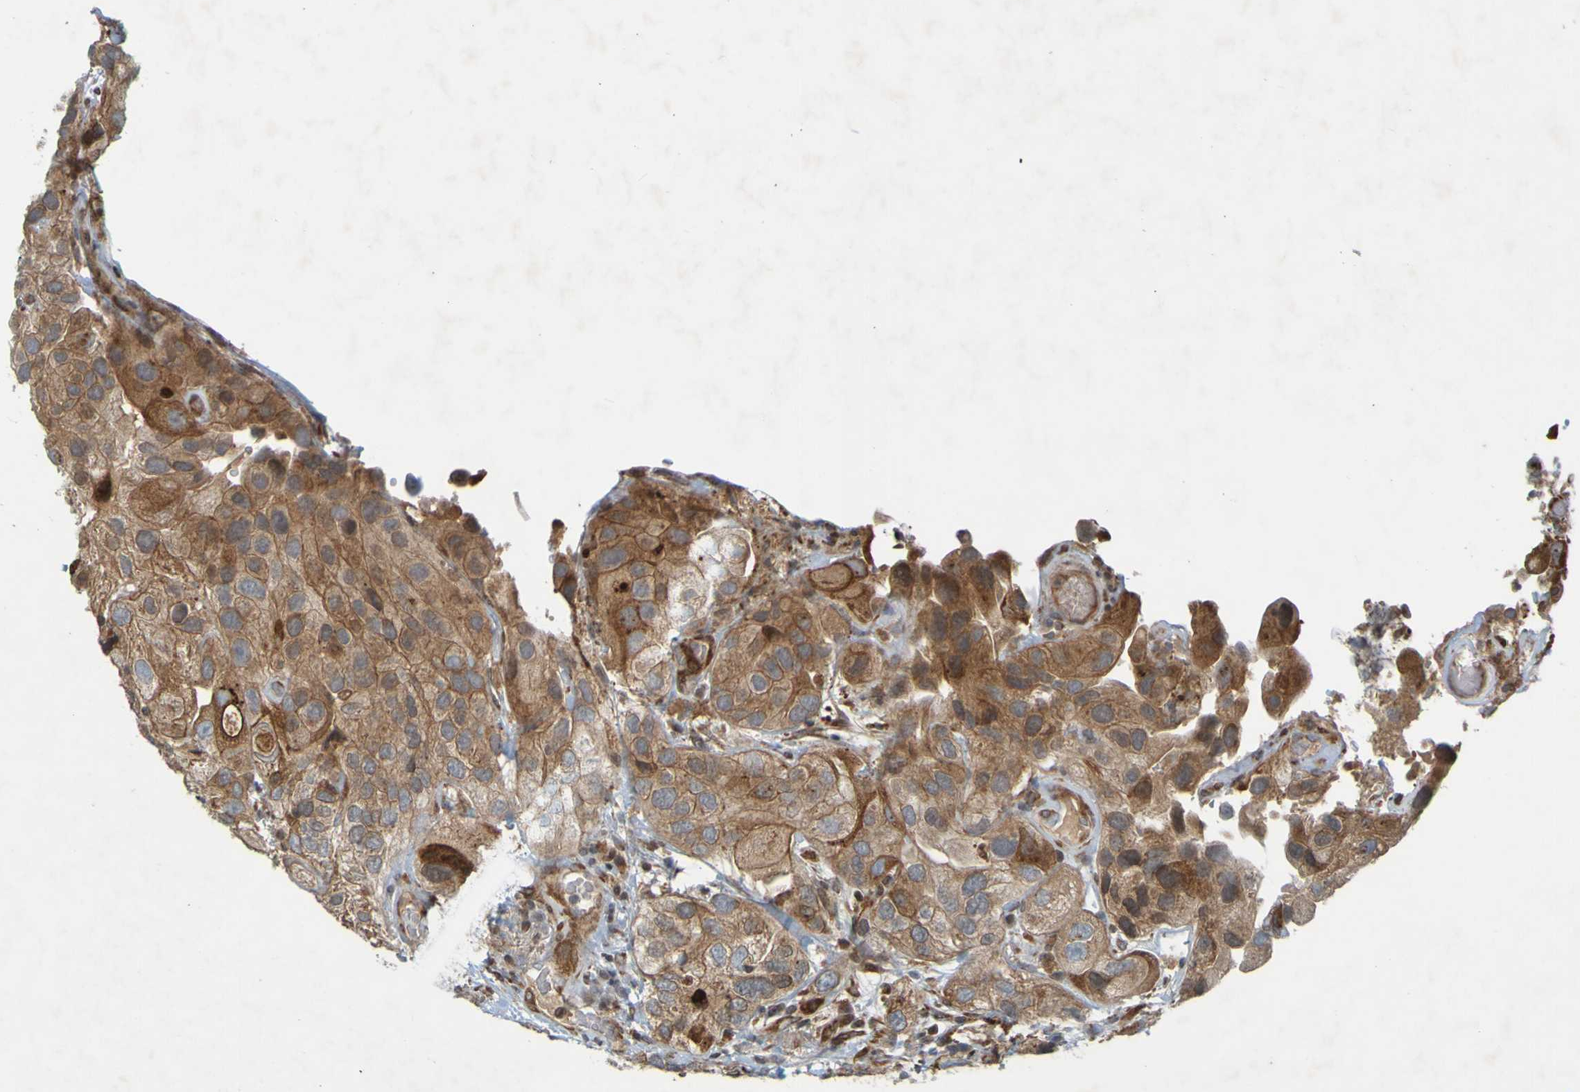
{"staining": {"intensity": "moderate", "quantity": ">75%", "location": "cytoplasmic/membranous"}, "tissue": "urothelial cancer", "cell_type": "Tumor cells", "image_type": "cancer", "snomed": [{"axis": "morphology", "description": "Urothelial carcinoma, High grade"}, {"axis": "topography", "description": "Urinary bladder"}], "caption": "IHC (DAB (3,3'-diaminobenzidine)) staining of high-grade urothelial carcinoma shows moderate cytoplasmic/membranous protein expression in about >75% of tumor cells. The staining was performed using DAB (3,3'-diaminobenzidine), with brown indicating positive protein expression. Nuclei are stained blue with hematoxylin.", "gene": "GUCY1A1", "patient": {"sex": "female", "age": 64}}